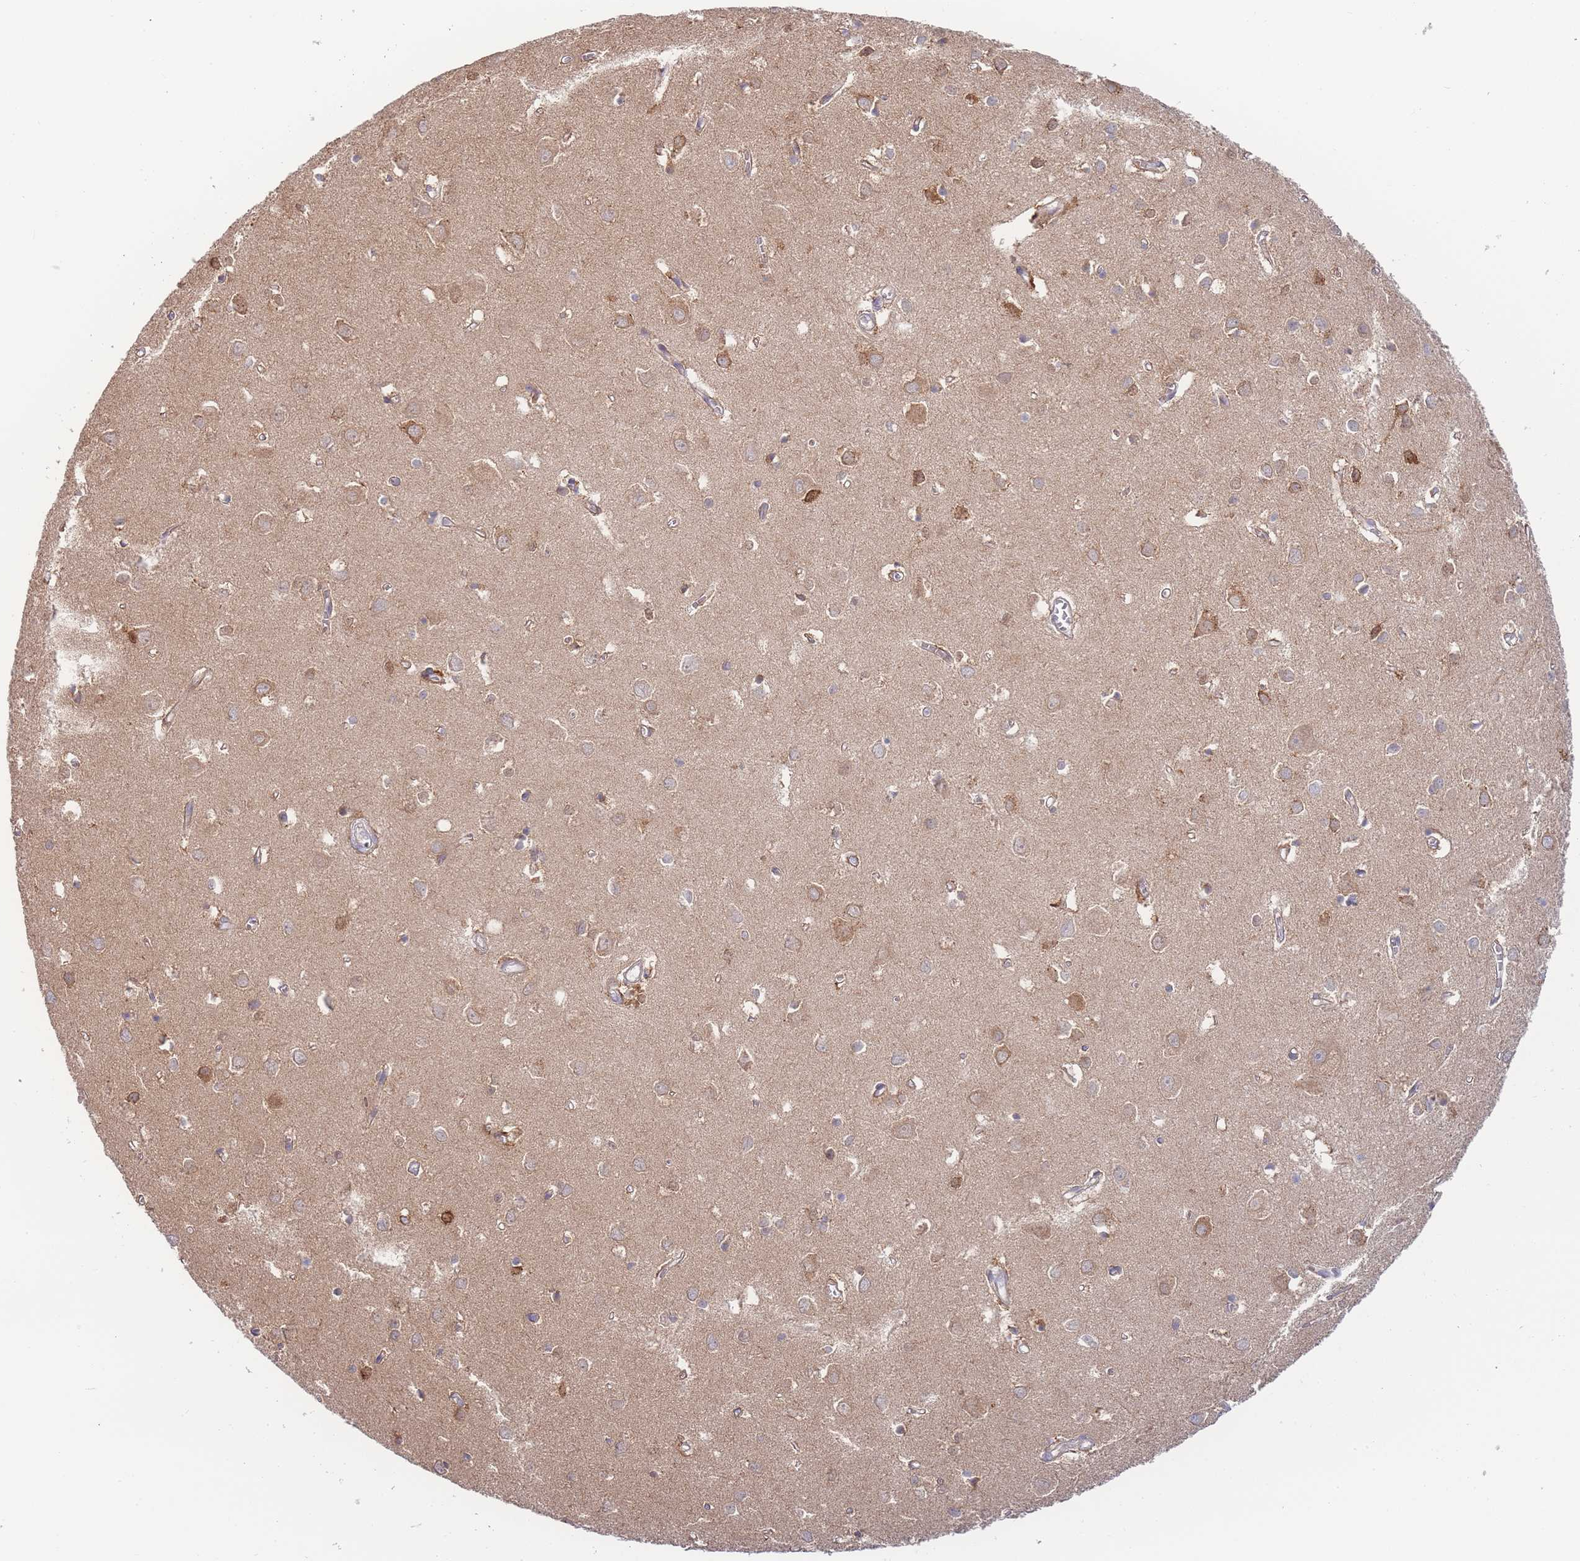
{"staining": {"intensity": "negative", "quantity": "none", "location": "none"}, "tissue": "cerebral cortex", "cell_type": "Endothelial cells", "image_type": "normal", "snomed": [{"axis": "morphology", "description": "Normal tissue, NOS"}, {"axis": "topography", "description": "Cerebral cortex"}], "caption": "A high-resolution histopathology image shows IHC staining of unremarkable cerebral cortex, which shows no significant expression in endothelial cells.", "gene": "SPHKAP", "patient": {"sex": "female", "age": 64}}